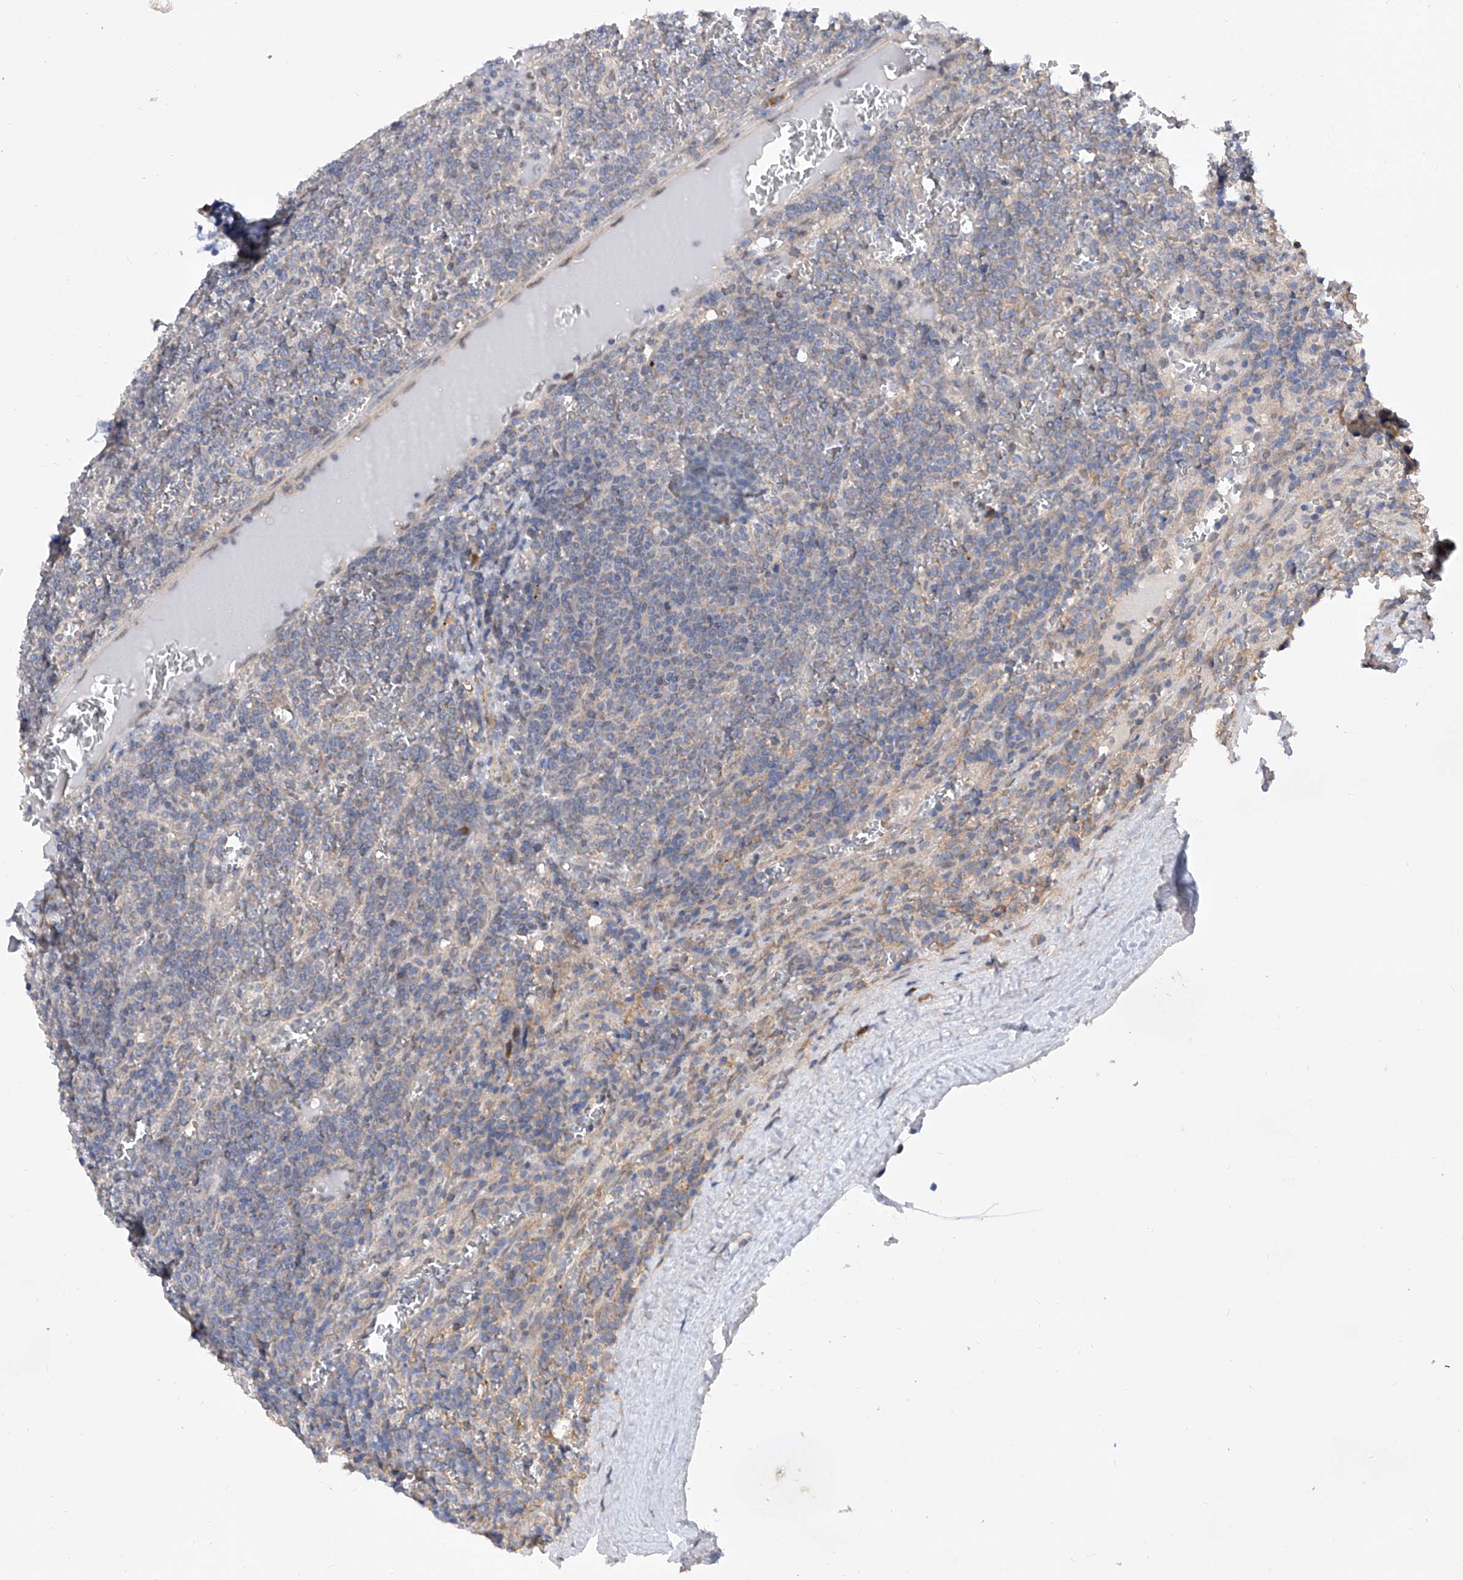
{"staining": {"intensity": "negative", "quantity": "none", "location": "none"}, "tissue": "lymphoma", "cell_type": "Tumor cells", "image_type": "cancer", "snomed": [{"axis": "morphology", "description": "Malignant lymphoma, non-Hodgkin's type, Low grade"}, {"axis": "topography", "description": "Spleen"}], "caption": "There is no significant expression in tumor cells of malignant lymphoma, non-Hodgkin's type (low-grade). (Immunohistochemistry (ihc), brightfield microscopy, high magnification).", "gene": "USP45", "patient": {"sex": "female", "age": 19}}